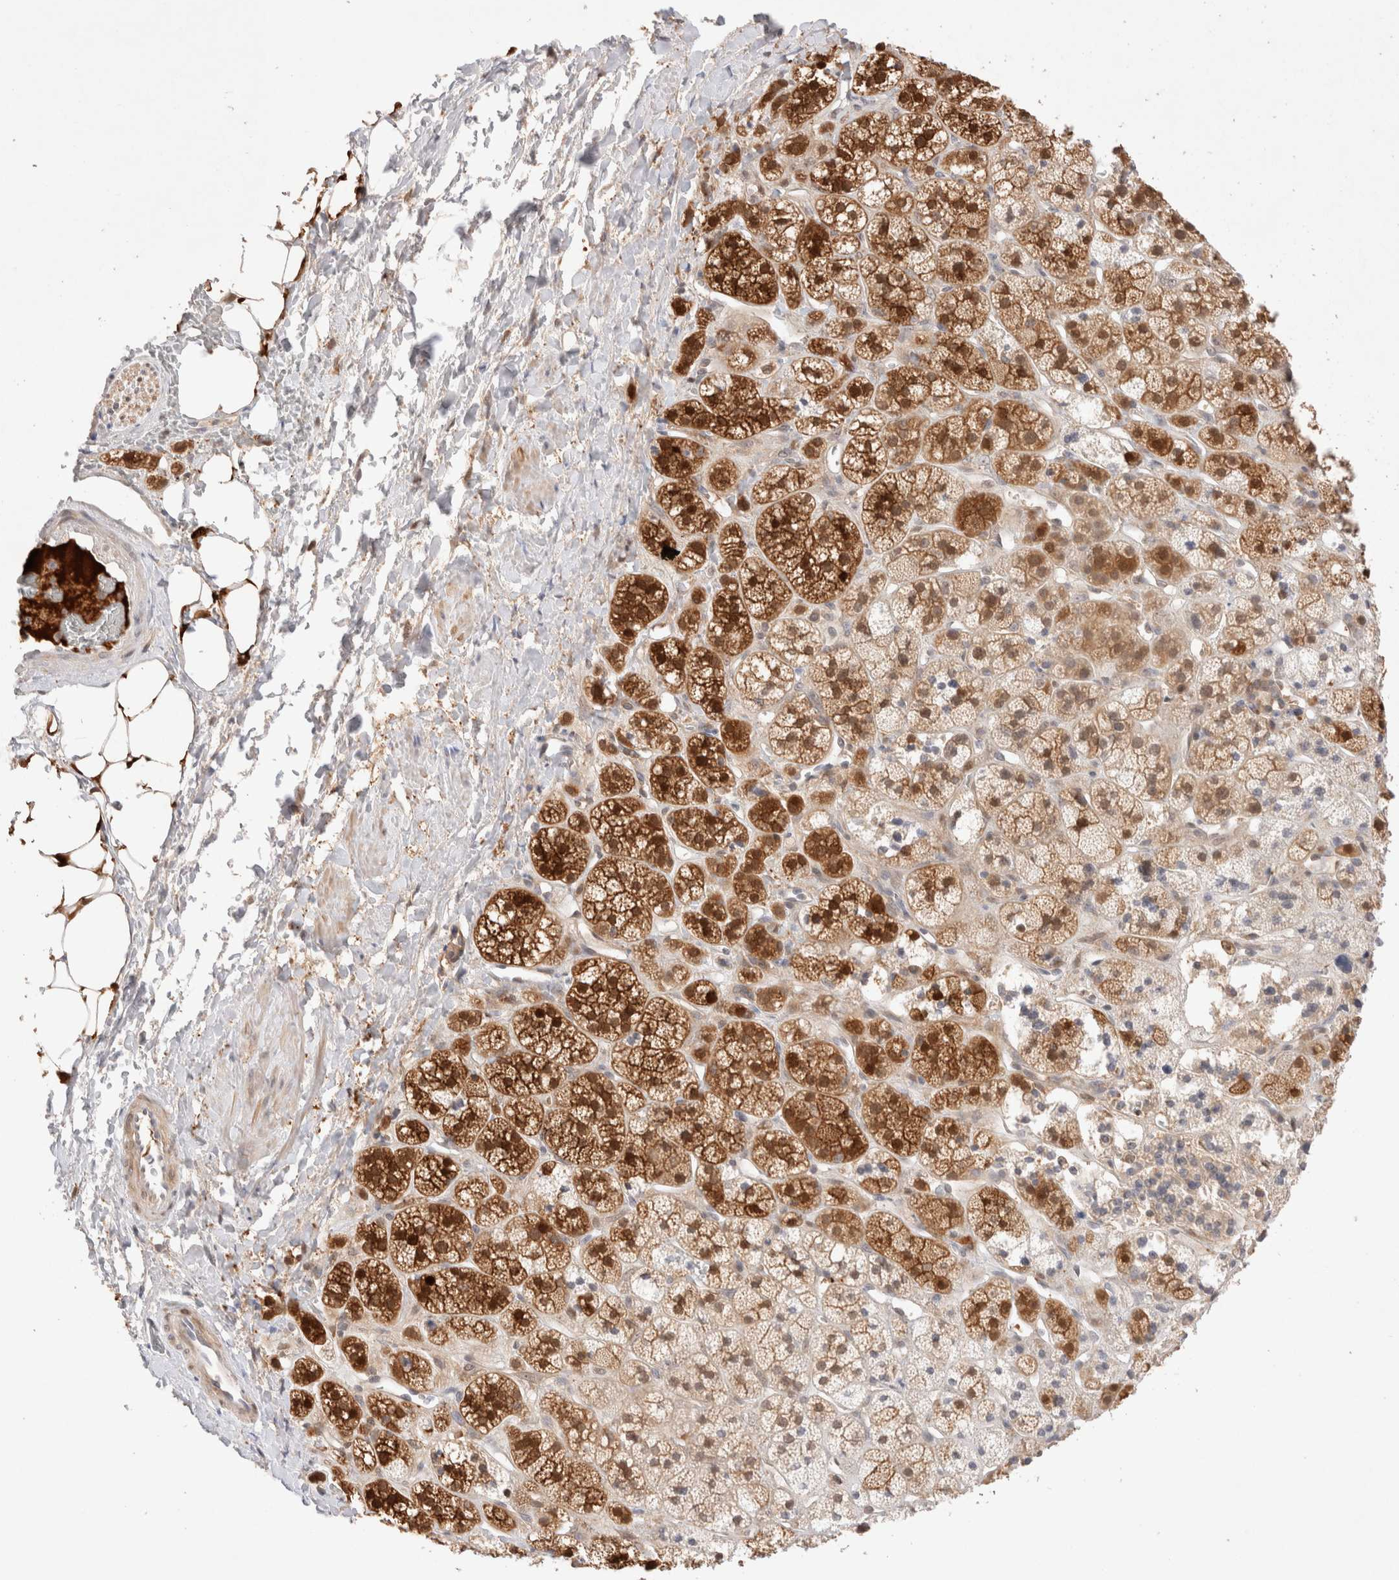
{"staining": {"intensity": "strong", "quantity": ">75%", "location": "cytoplasmic/membranous,nuclear"}, "tissue": "adrenal gland", "cell_type": "Glandular cells", "image_type": "normal", "snomed": [{"axis": "morphology", "description": "Normal tissue, NOS"}, {"axis": "topography", "description": "Adrenal gland"}], "caption": "A photomicrograph of adrenal gland stained for a protein displays strong cytoplasmic/membranous,nuclear brown staining in glandular cells. (IHC, brightfield microscopy, high magnification).", "gene": "STARD10", "patient": {"sex": "male", "age": 56}}